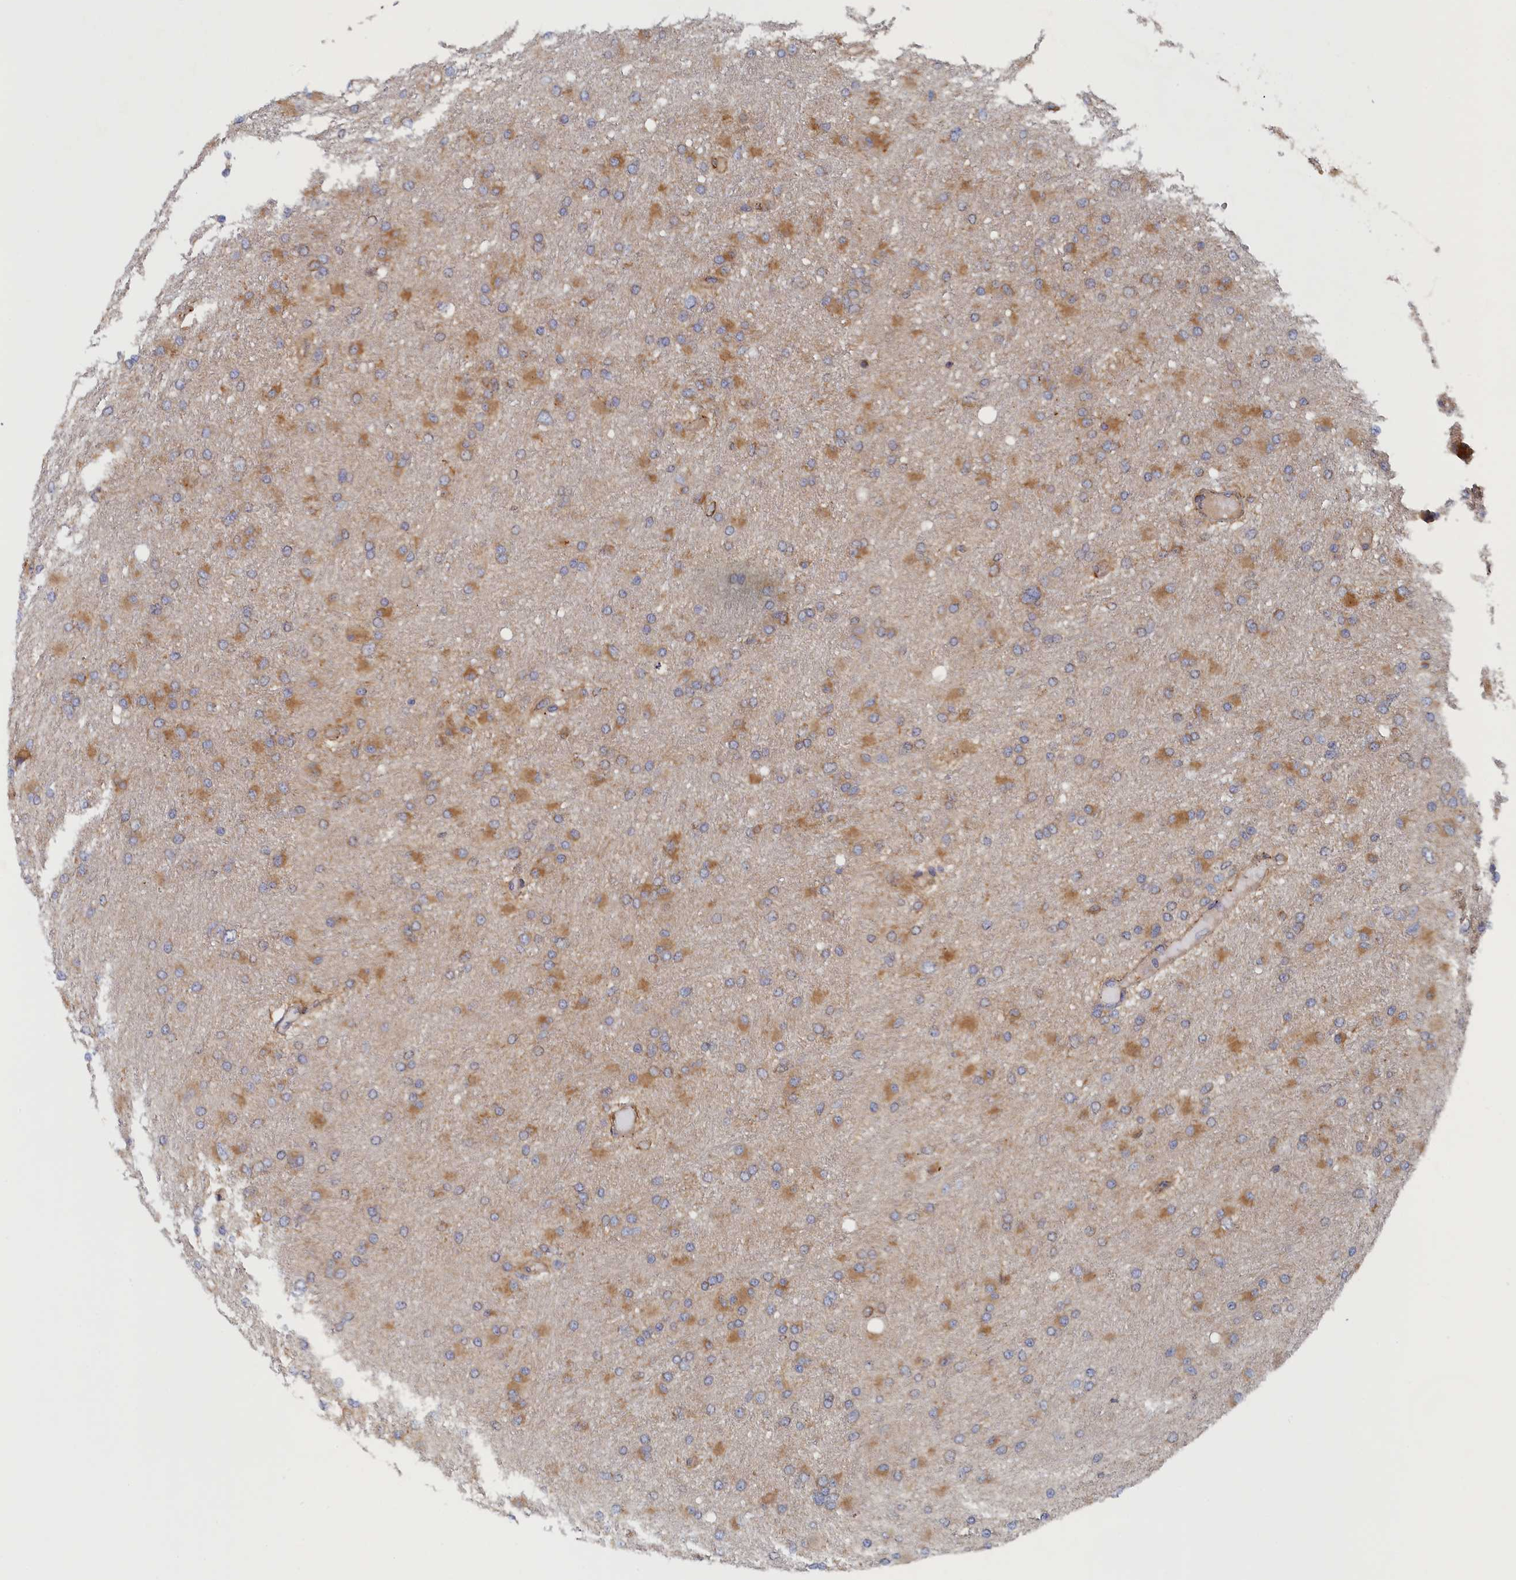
{"staining": {"intensity": "moderate", "quantity": "25%-75%", "location": "cytoplasmic/membranous"}, "tissue": "glioma", "cell_type": "Tumor cells", "image_type": "cancer", "snomed": [{"axis": "morphology", "description": "Glioma, malignant, High grade"}, {"axis": "topography", "description": "Cerebral cortex"}], "caption": "A brown stain highlights moderate cytoplasmic/membranous positivity of a protein in human glioma tumor cells.", "gene": "TMEM196", "patient": {"sex": "female", "age": 36}}